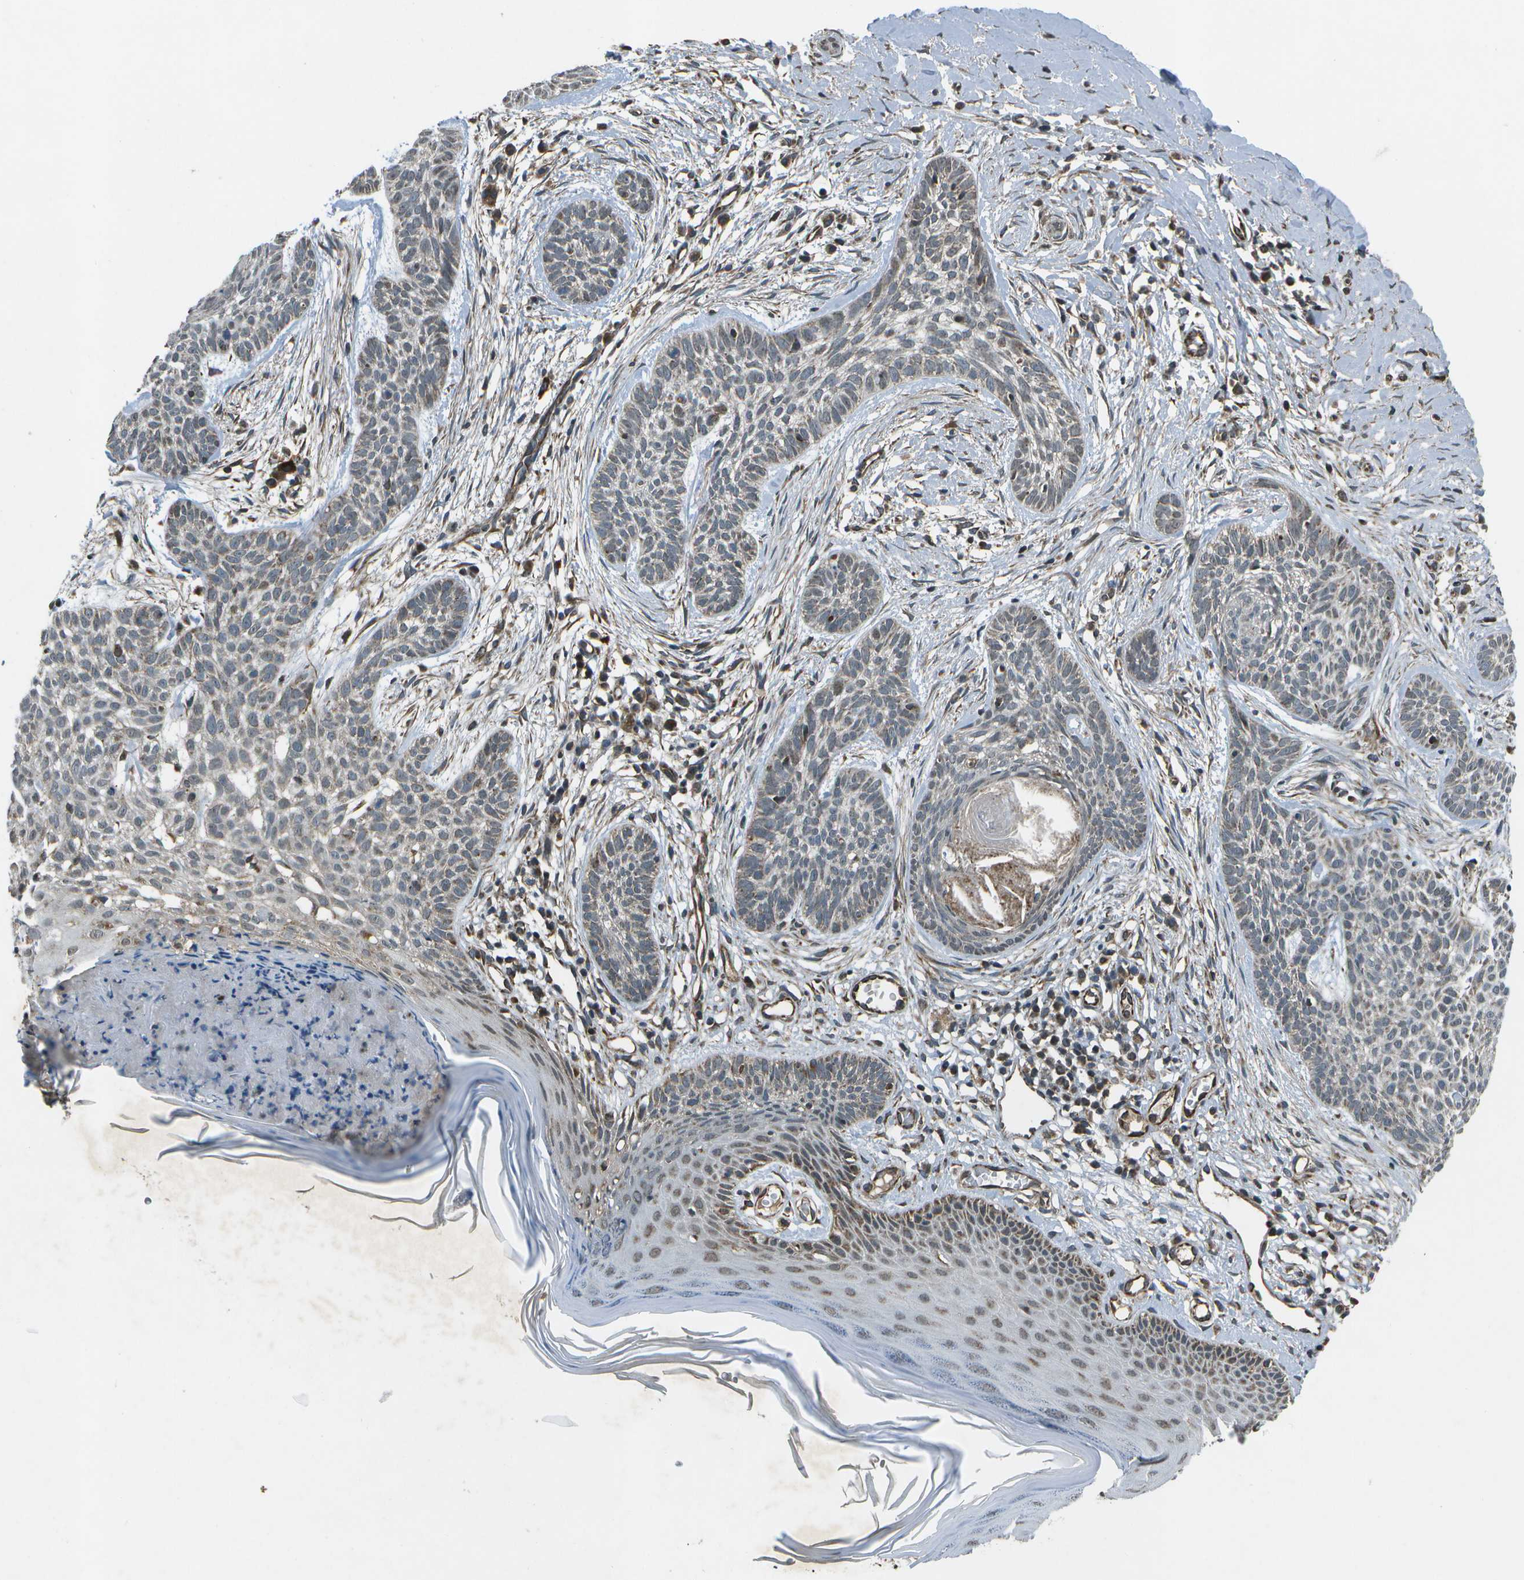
{"staining": {"intensity": "moderate", "quantity": "<25%", "location": "cytoplasmic/membranous"}, "tissue": "skin cancer", "cell_type": "Tumor cells", "image_type": "cancer", "snomed": [{"axis": "morphology", "description": "Basal cell carcinoma"}, {"axis": "topography", "description": "Skin"}], "caption": "Protein staining by immunohistochemistry shows moderate cytoplasmic/membranous positivity in about <25% of tumor cells in skin cancer (basal cell carcinoma).", "gene": "EIF2AK1", "patient": {"sex": "female", "age": 59}}